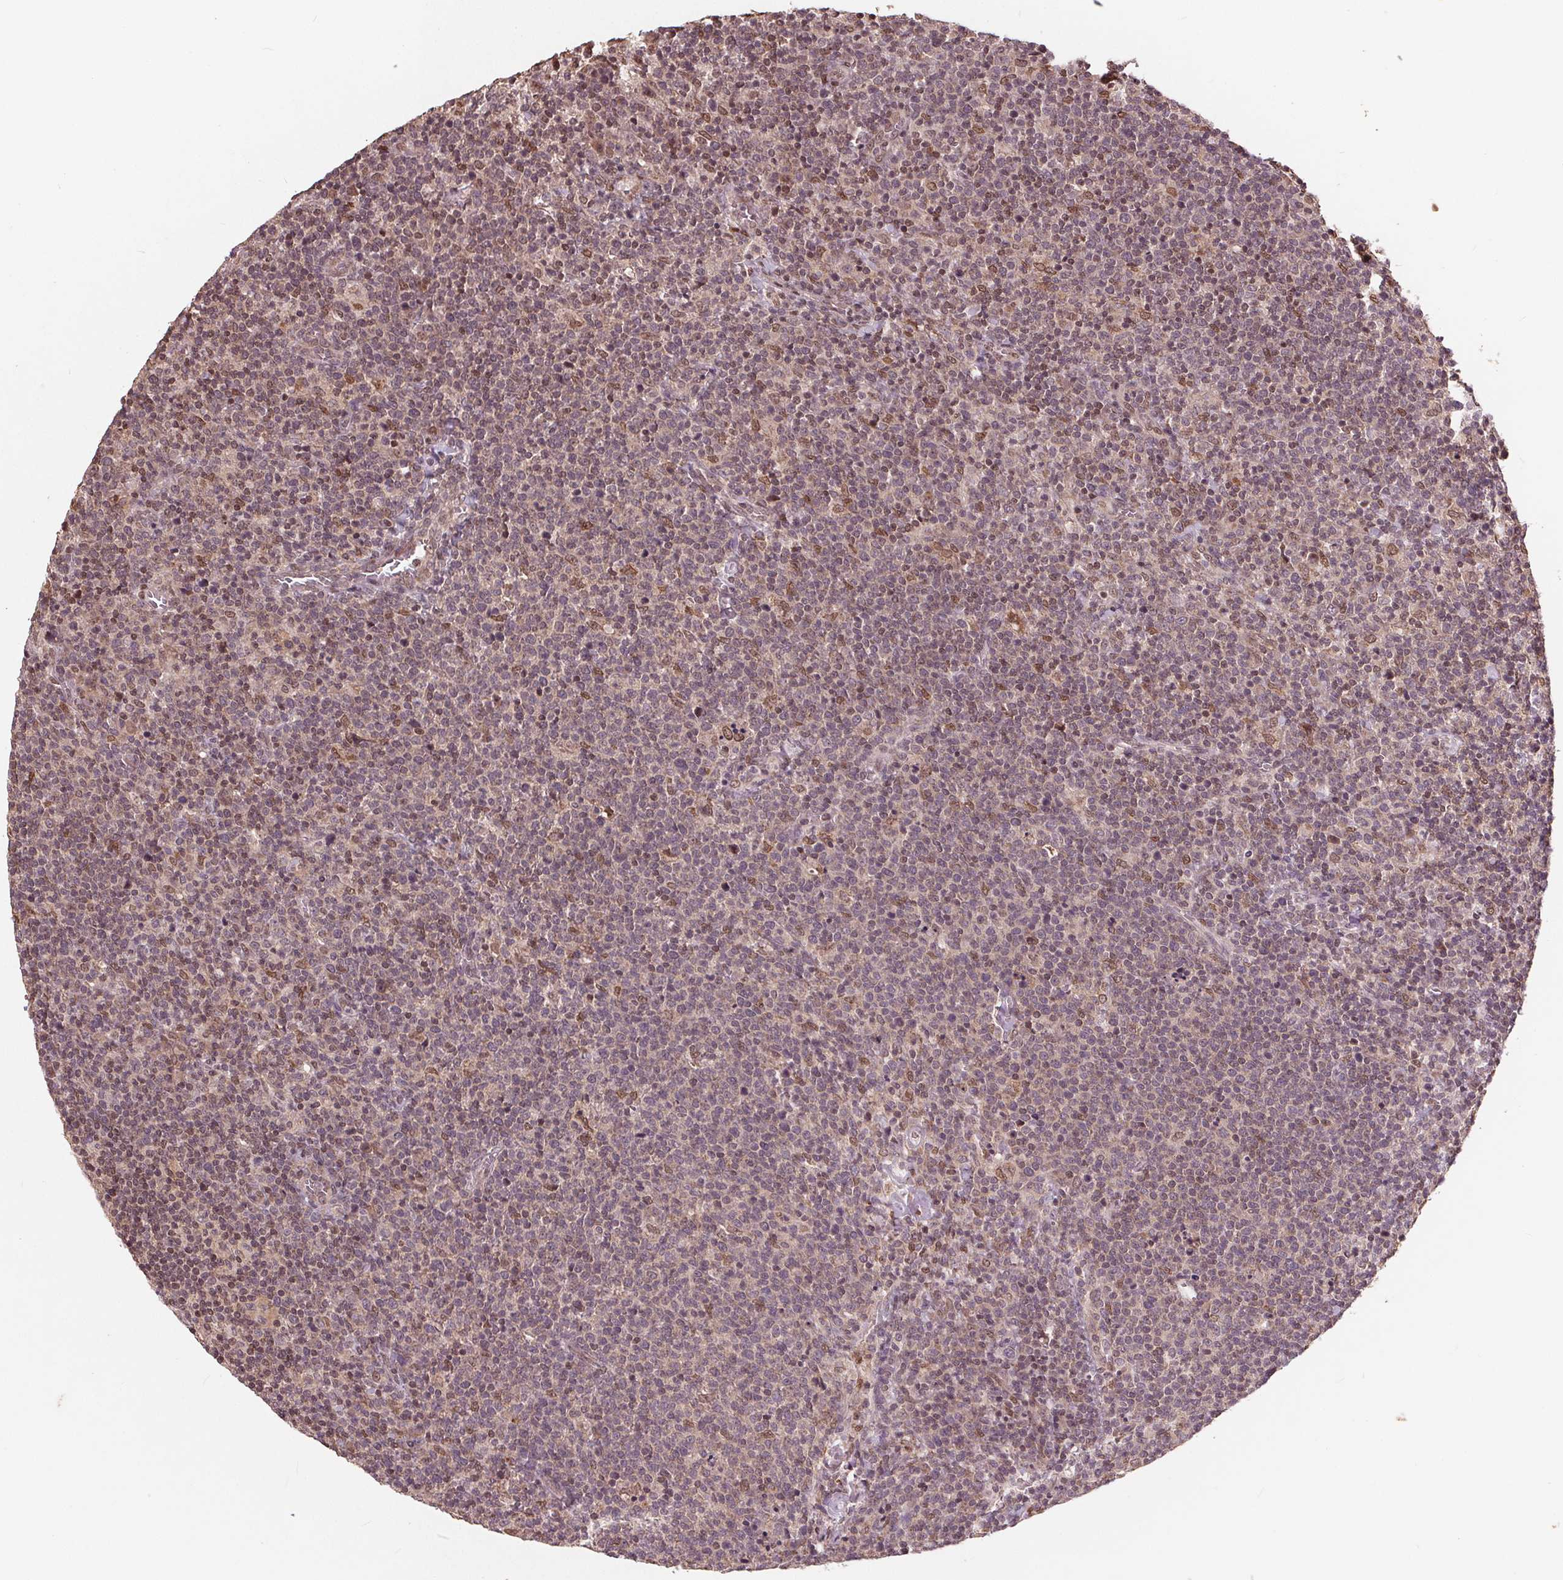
{"staining": {"intensity": "moderate", "quantity": "25%-75%", "location": "nuclear"}, "tissue": "lymphoma", "cell_type": "Tumor cells", "image_type": "cancer", "snomed": [{"axis": "morphology", "description": "Malignant lymphoma, non-Hodgkin's type, High grade"}, {"axis": "topography", "description": "Lymph node"}], "caption": "A micrograph showing moderate nuclear expression in about 25%-75% of tumor cells in malignant lymphoma, non-Hodgkin's type (high-grade), as visualized by brown immunohistochemical staining.", "gene": "HIF1AN", "patient": {"sex": "male", "age": 61}}